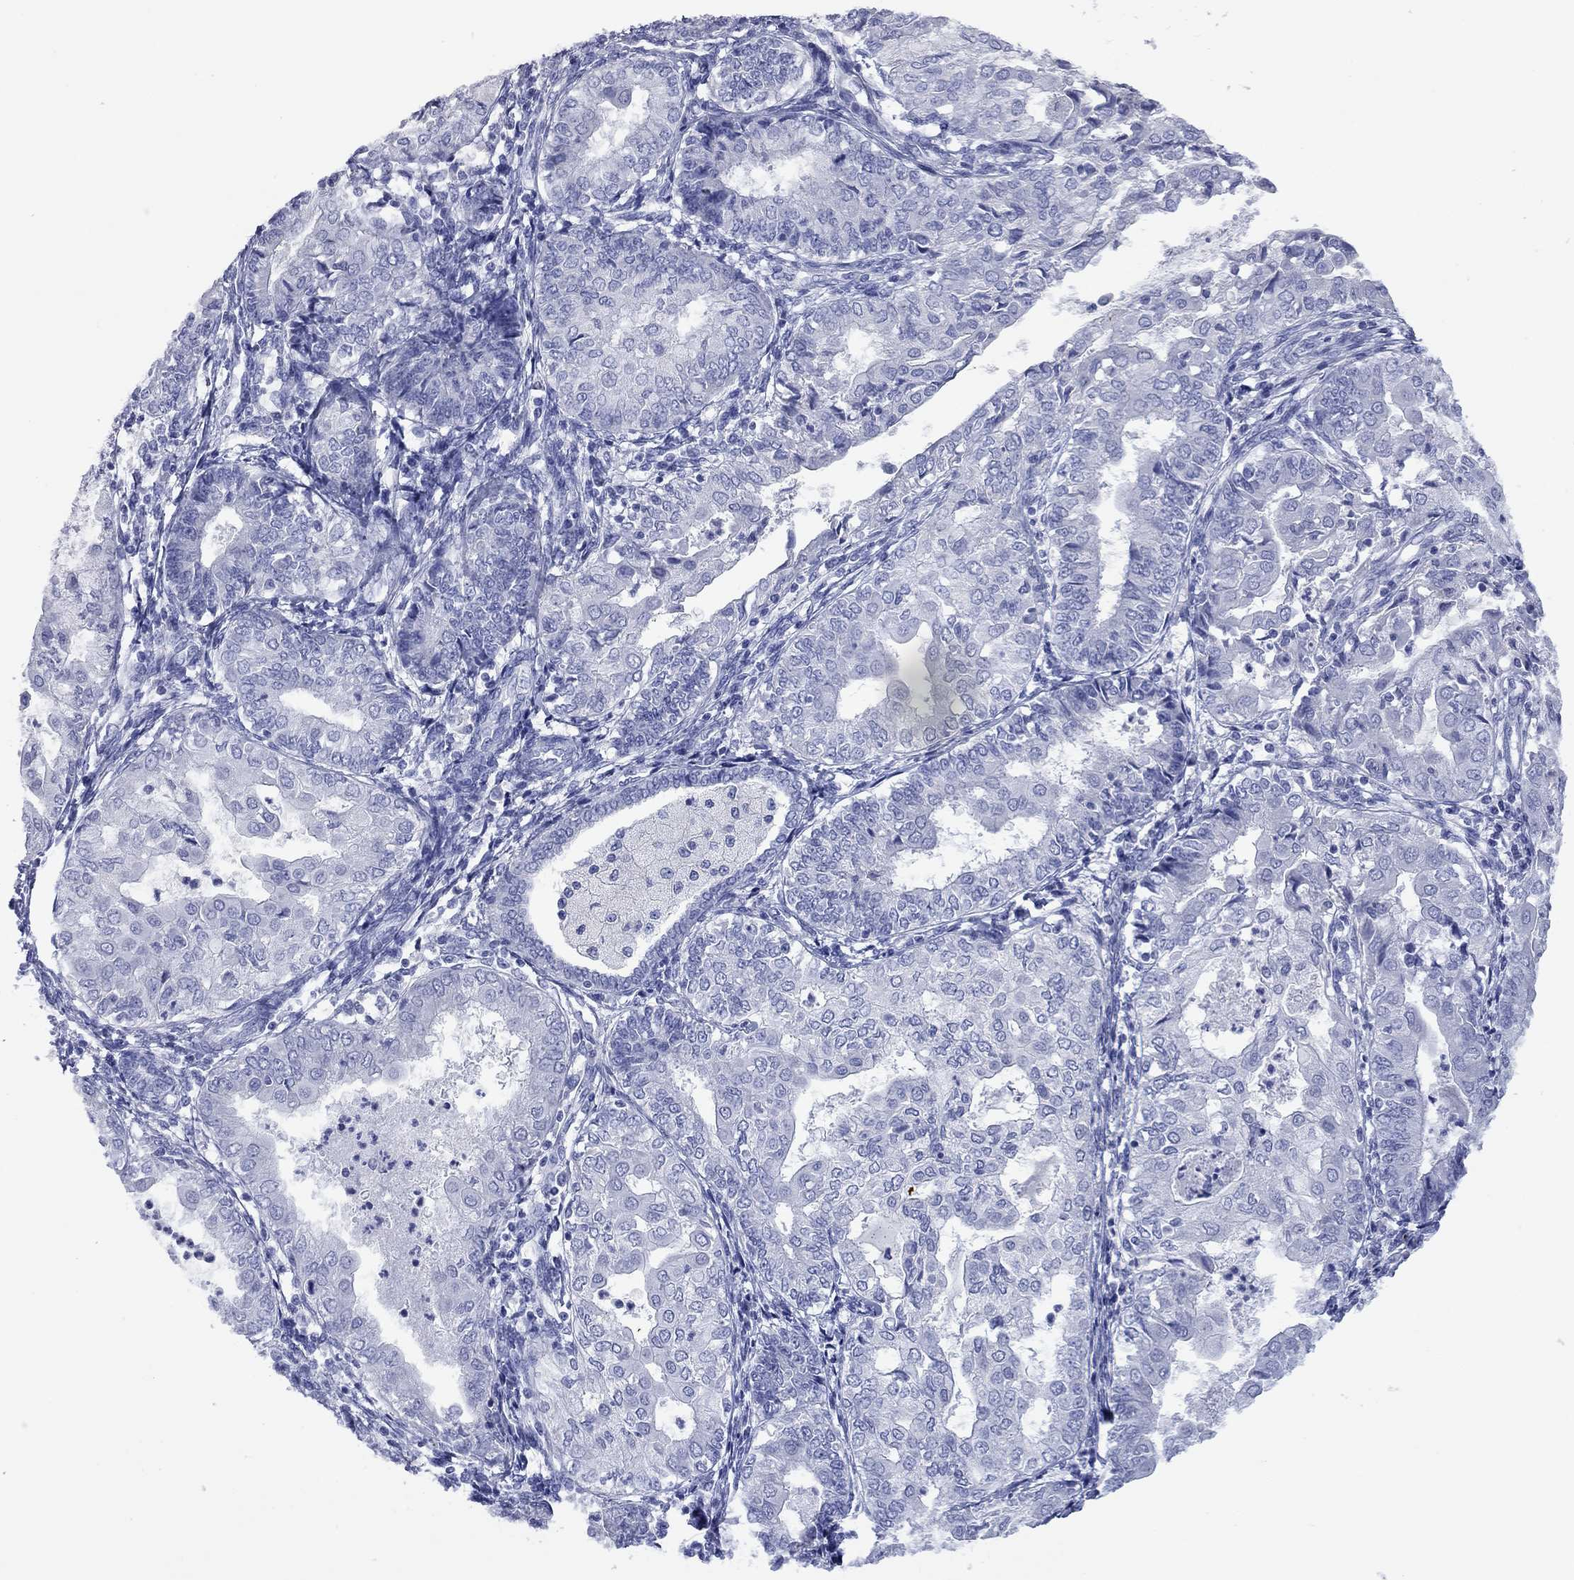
{"staining": {"intensity": "negative", "quantity": "none", "location": "none"}, "tissue": "endometrial cancer", "cell_type": "Tumor cells", "image_type": "cancer", "snomed": [{"axis": "morphology", "description": "Adenocarcinoma, NOS"}, {"axis": "topography", "description": "Endometrium"}], "caption": "Immunohistochemistry (IHC) of endometrial cancer shows no expression in tumor cells. The staining was performed using DAB to visualize the protein expression in brown, while the nuclei were stained in blue with hematoxylin (Magnification: 20x).", "gene": "VSIG10", "patient": {"sex": "female", "age": 68}}